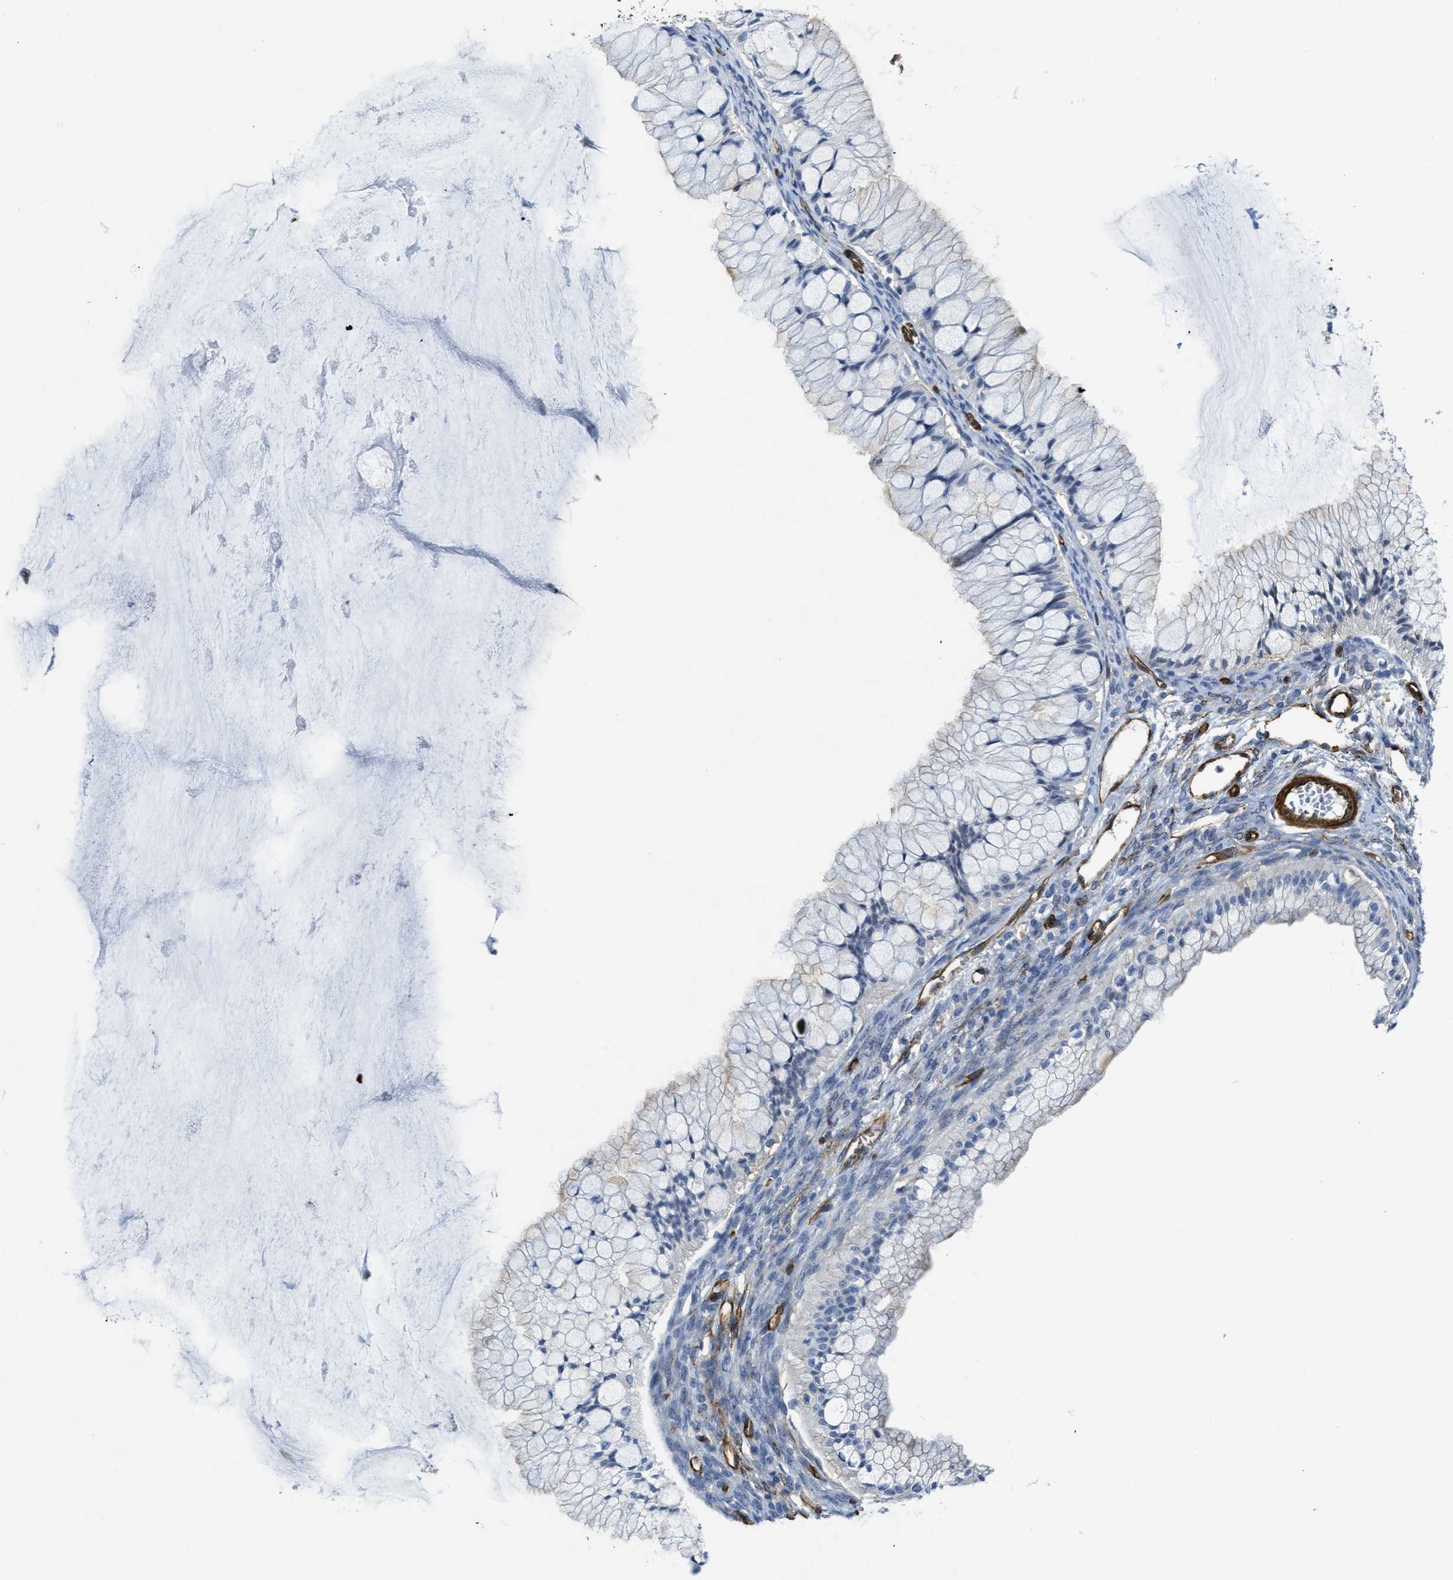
{"staining": {"intensity": "negative", "quantity": "none", "location": "none"}, "tissue": "ovarian cancer", "cell_type": "Tumor cells", "image_type": "cancer", "snomed": [{"axis": "morphology", "description": "Cystadenocarcinoma, mucinous, NOS"}, {"axis": "topography", "description": "Ovary"}], "caption": "Immunohistochemistry (IHC) image of neoplastic tissue: human ovarian cancer (mucinous cystadenocarcinoma) stained with DAB shows no significant protein positivity in tumor cells.", "gene": "NAB1", "patient": {"sex": "female", "age": 57}}